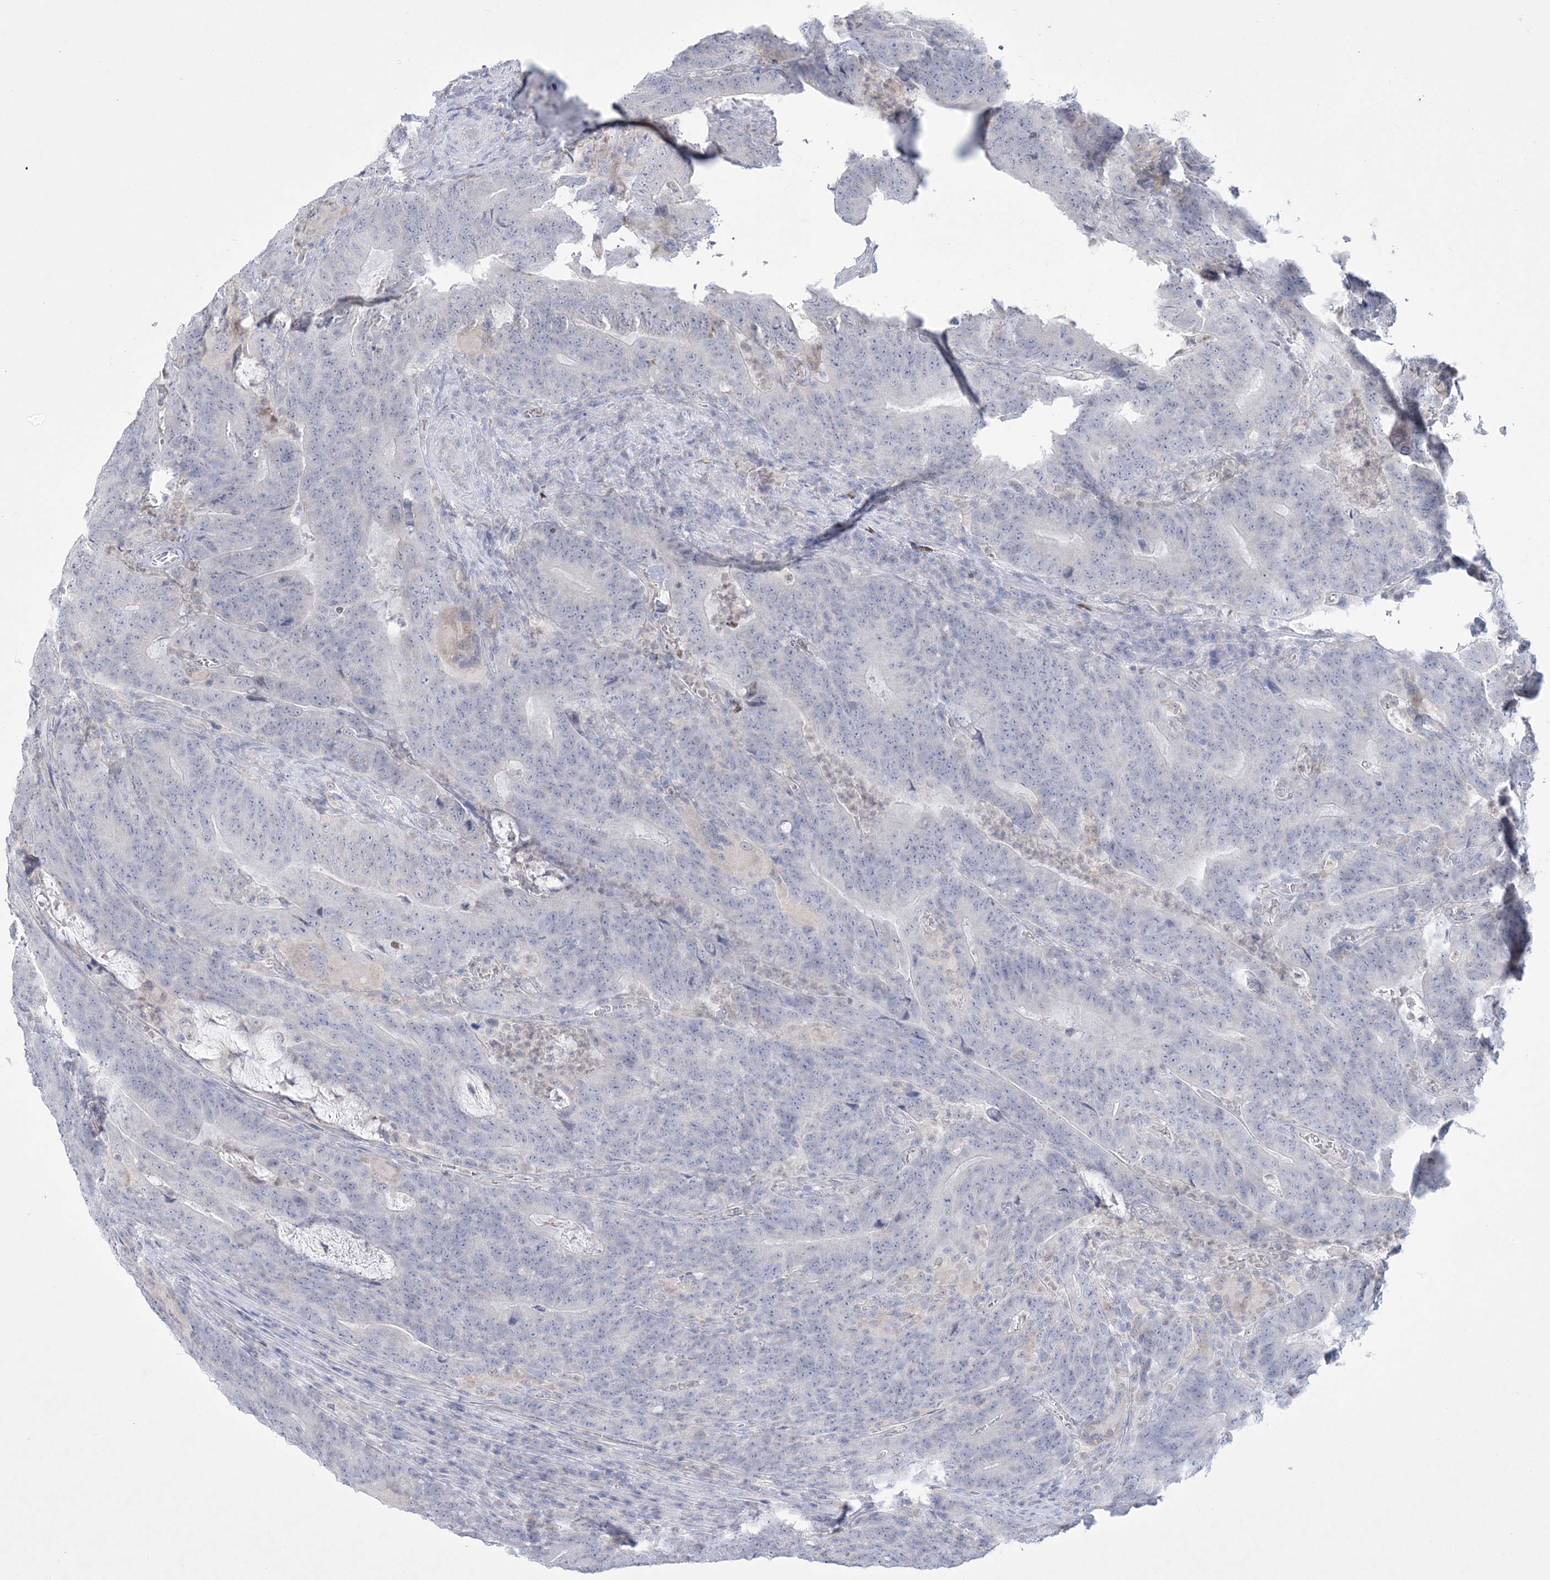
{"staining": {"intensity": "negative", "quantity": "none", "location": "none"}, "tissue": "colorectal cancer", "cell_type": "Tumor cells", "image_type": "cancer", "snomed": [{"axis": "morphology", "description": "Normal tissue, NOS"}, {"axis": "morphology", "description": "Adenocarcinoma, NOS"}, {"axis": "topography", "description": "Colon"}], "caption": "Immunohistochemical staining of colorectal cancer (adenocarcinoma) reveals no significant staining in tumor cells.", "gene": "WDR27", "patient": {"sex": "female", "age": 75}}